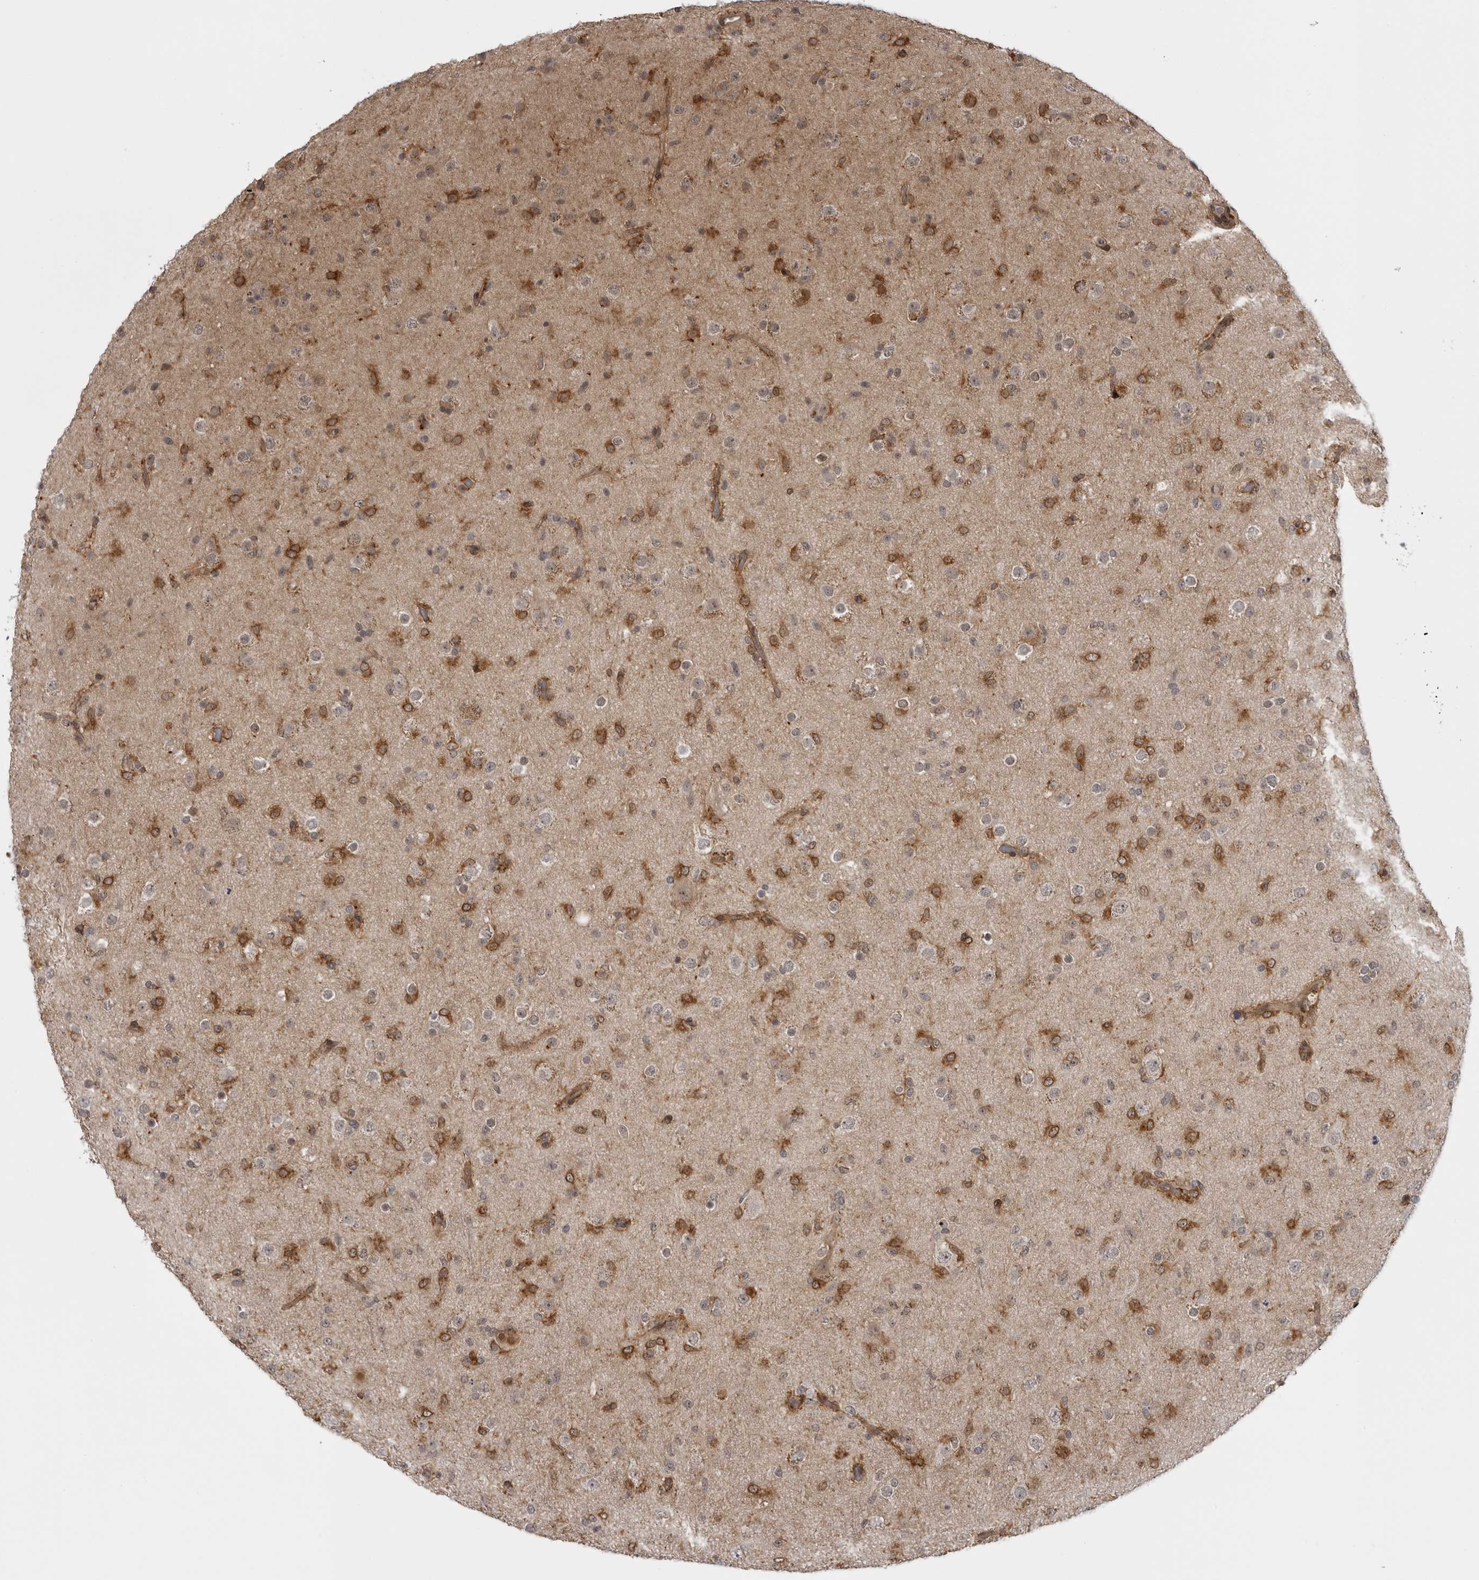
{"staining": {"intensity": "moderate", "quantity": "25%-75%", "location": "cytoplasmic/membranous"}, "tissue": "glioma", "cell_type": "Tumor cells", "image_type": "cancer", "snomed": [{"axis": "morphology", "description": "Glioma, malignant, Low grade"}, {"axis": "topography", "description": "Brain"}], "caption": "Moderate cytoplasmic/membranous staining for a protein is present in about 25%-75% of tumor cells of malignant glioma (low-grade) using immunohistochemistry.", "gene": "DNAH14", "patient": {"sex": "male", "age": 65}}